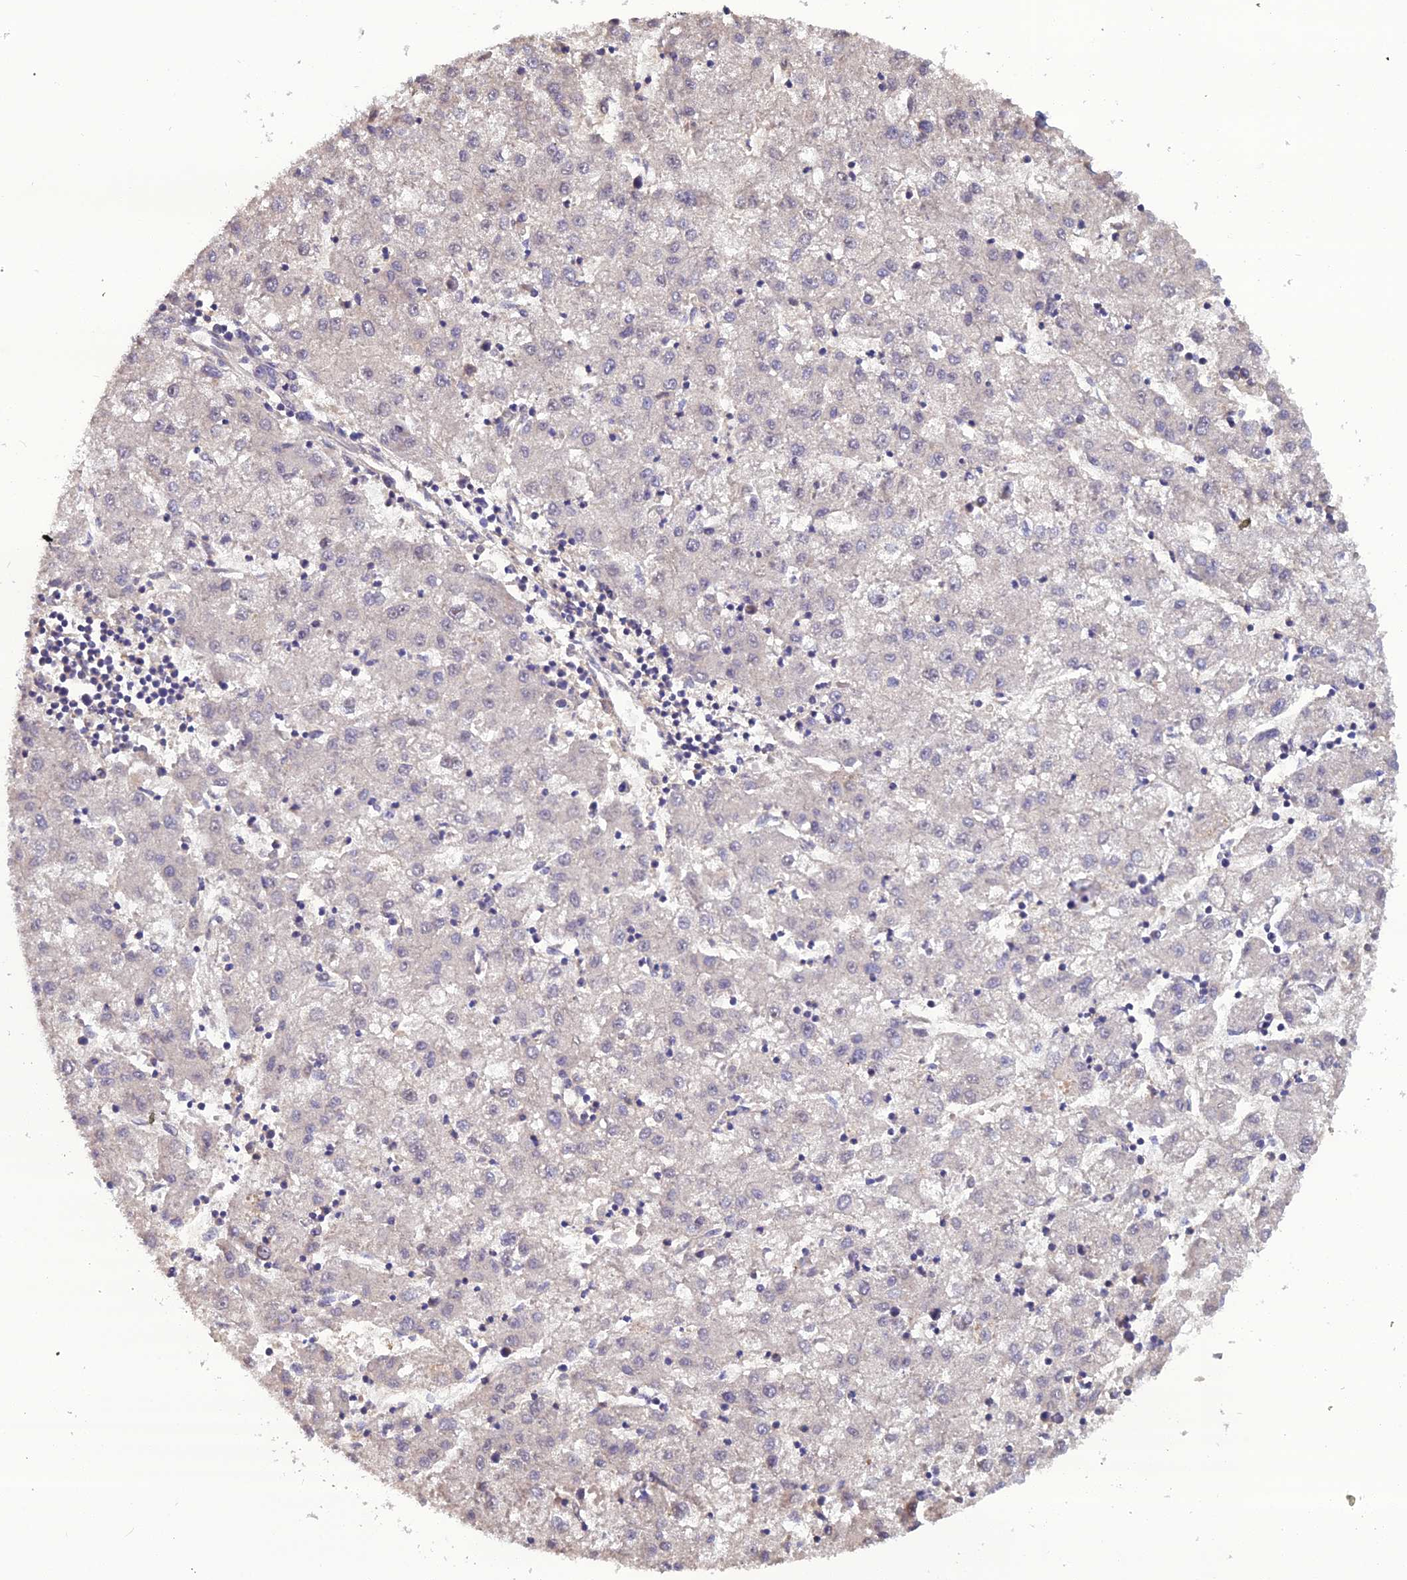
{"staining": {"intensity": "negative", "quantity": "none", "location": "none"}, "tissue": "liver cancer", "cell_type": "Tumor cells", "image_type": "cancer", "snomed": [{"axis": "morphology", "description": "Carcinoma, Hepatocellular, NOS"}, {"axis": "topography", "description": "Liver"}], "caption": "The IHC image has no significant expression in tumor cells of liver hepatocellular carcinoma tissue.", "gene": "ARL2", "patient": {"sex": "male", "age": 72}}